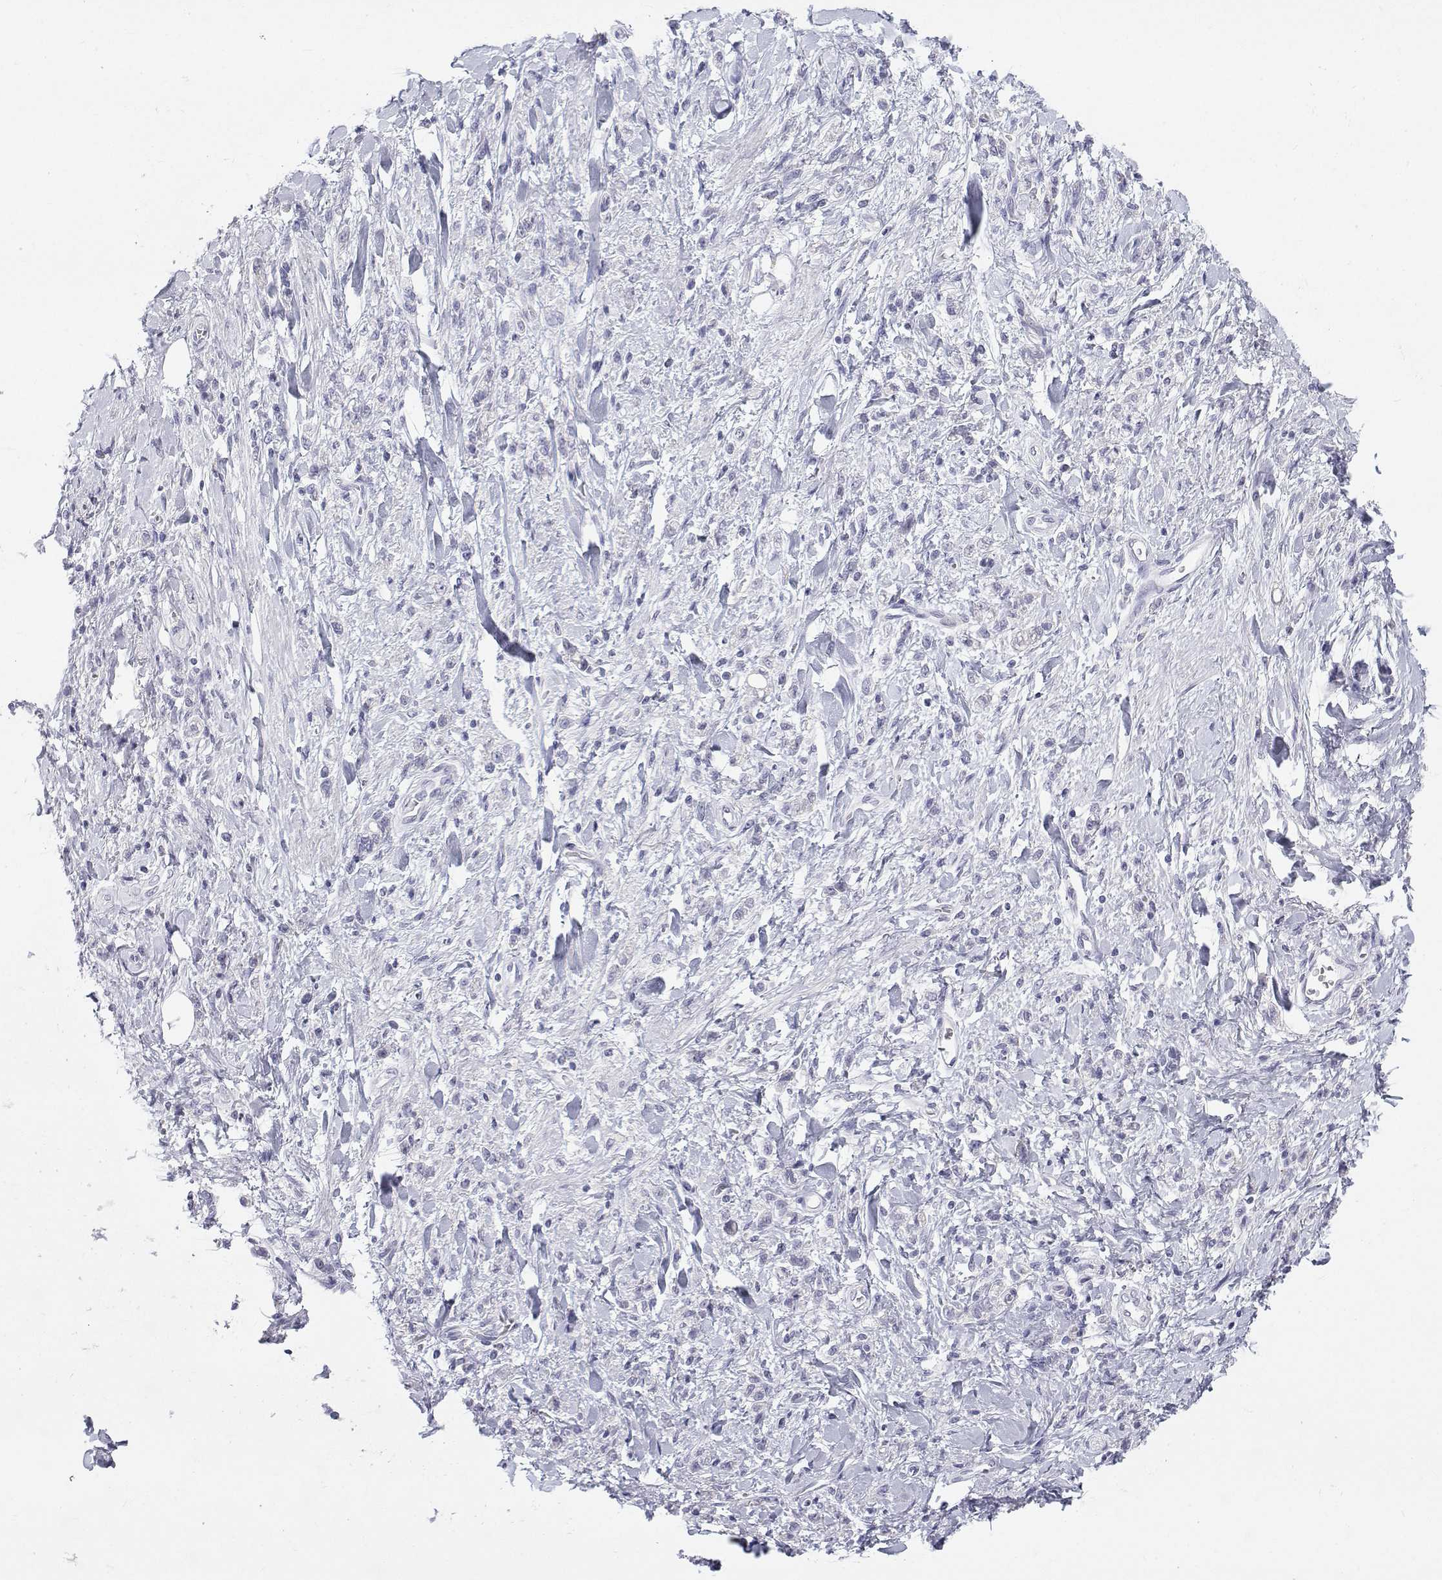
{"staining": {"intensity": "negative", "quantity": "none", "location": "none"}, "tissue": "stomach cancer", "cell_type": "Tumor cells", "image_type": "cancer", "snomed": [{"axis": "morphology", "description": "Adenocarcinoma, NOS"}, {"axis": "topography", "description": "Stomach"}], "caption": "IHC photomicrograph of neoplastic tissue: human stomach cancer (adenocarcinoma) stained with DAB displays no significant protein expression in tumor cells.", "gene": "TTN", "patient": {"sex": "male", "age": 77}}